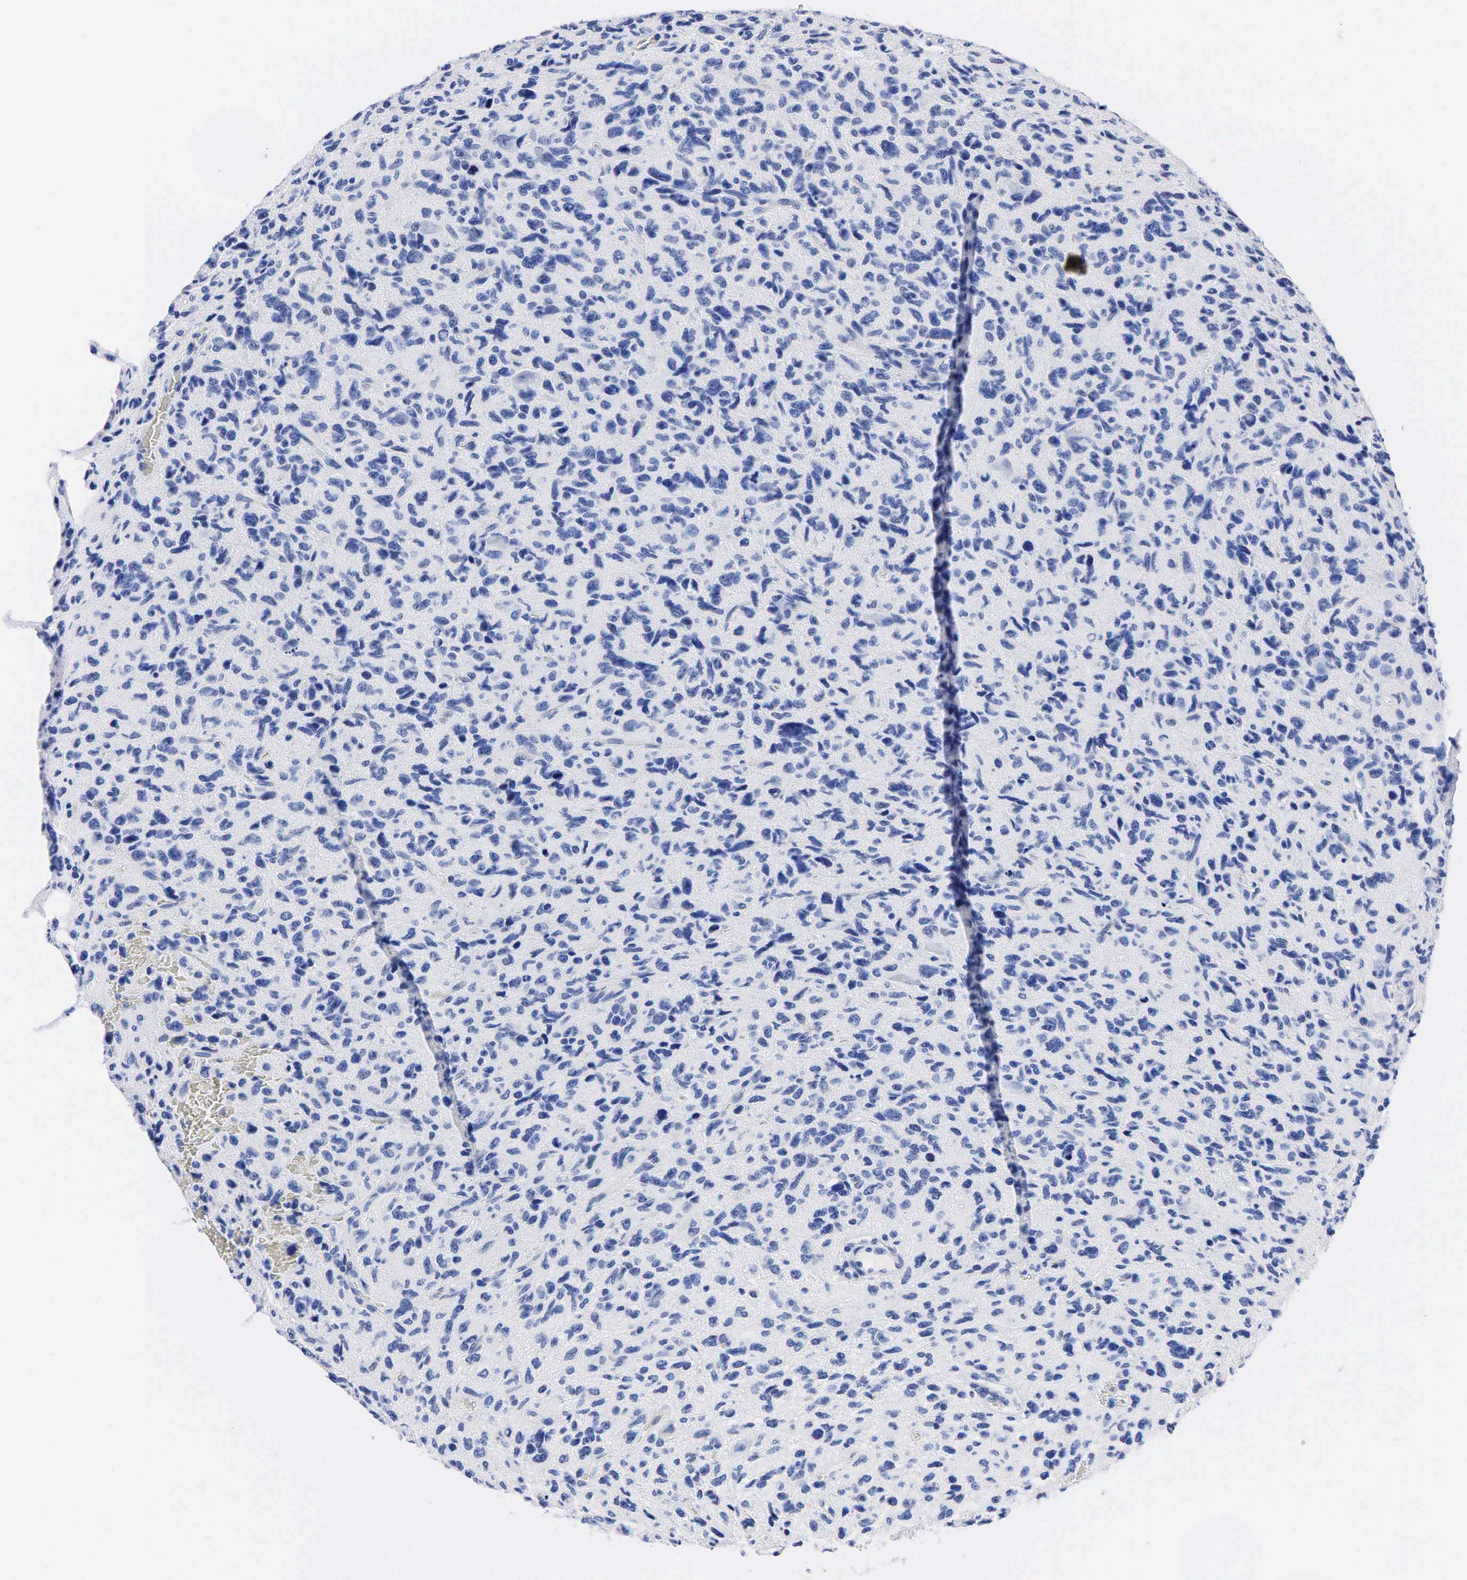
{"staining": {"intensity": "negative", "quantity": "none", "location": "none"}, "tissue": "glioma", "cell_type": "Tumor cells", "image_type": "cancer", "snomed": [{"axis": "morphology", "description": "Glioma, malignant, High grade"}, {"axis": "topography", "description": "Brain"}], "caption": "Tumor cells show no significant staining in glioma. Nuclei are stained in blue.", "gene": "NKX2-1", "patient": {"sex": "female", "age": 60}}